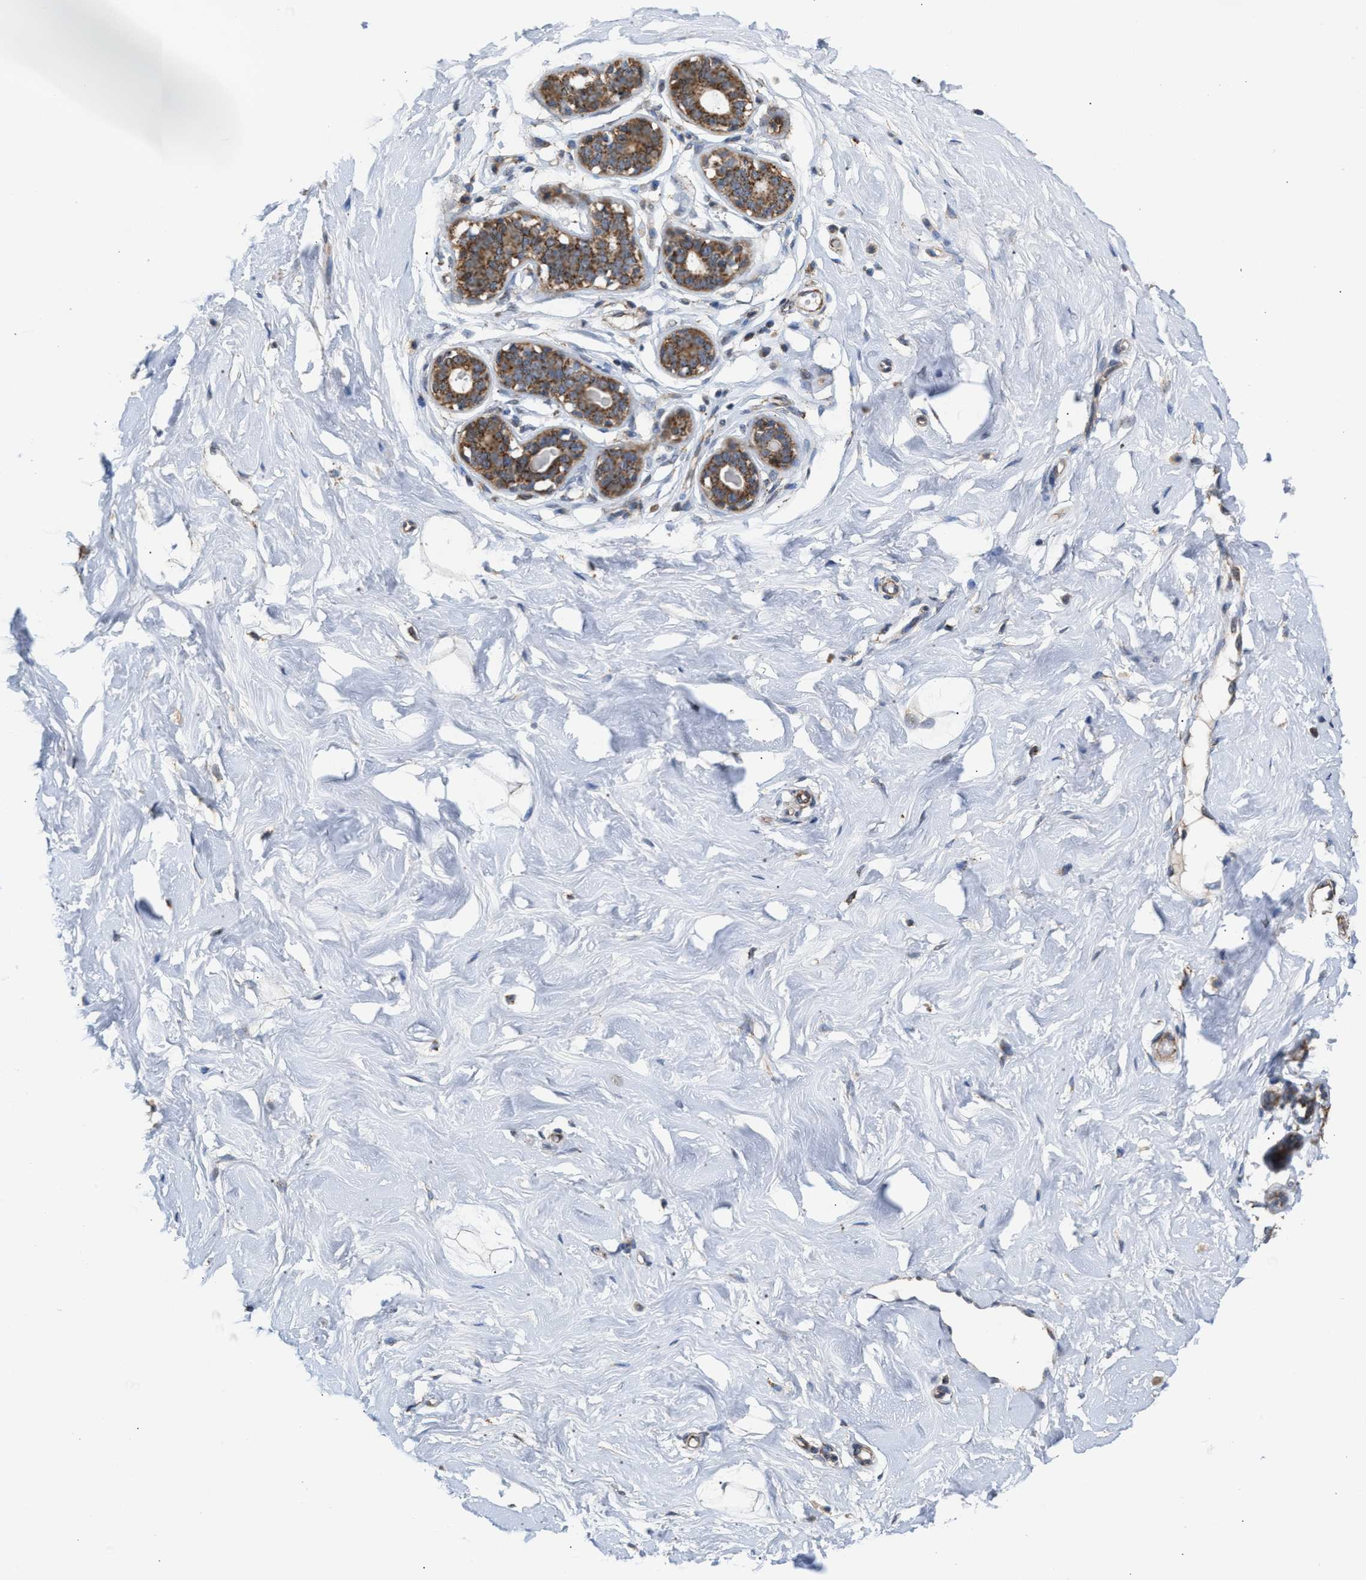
{"staining": {"intensity": "moderate", "quantity": ">75%", "location": "cytoplasmic/membranous"}, "tissue": "breast", "cell_type": "Adipocytes", "image_type": "normal", "snomed": [{"axis": "morphology", "description": "Normal tissue, NOS"}, {"axis": "topography", "description": "Breast"}], "caption": "Moderate cytoplasmic/membranous protein expression is identified in approximately >75% of adipocytes in breast. Nuclei are stained in blue.", "gene": "TACO1", "patient": {"sex": "female", "age": 23}}